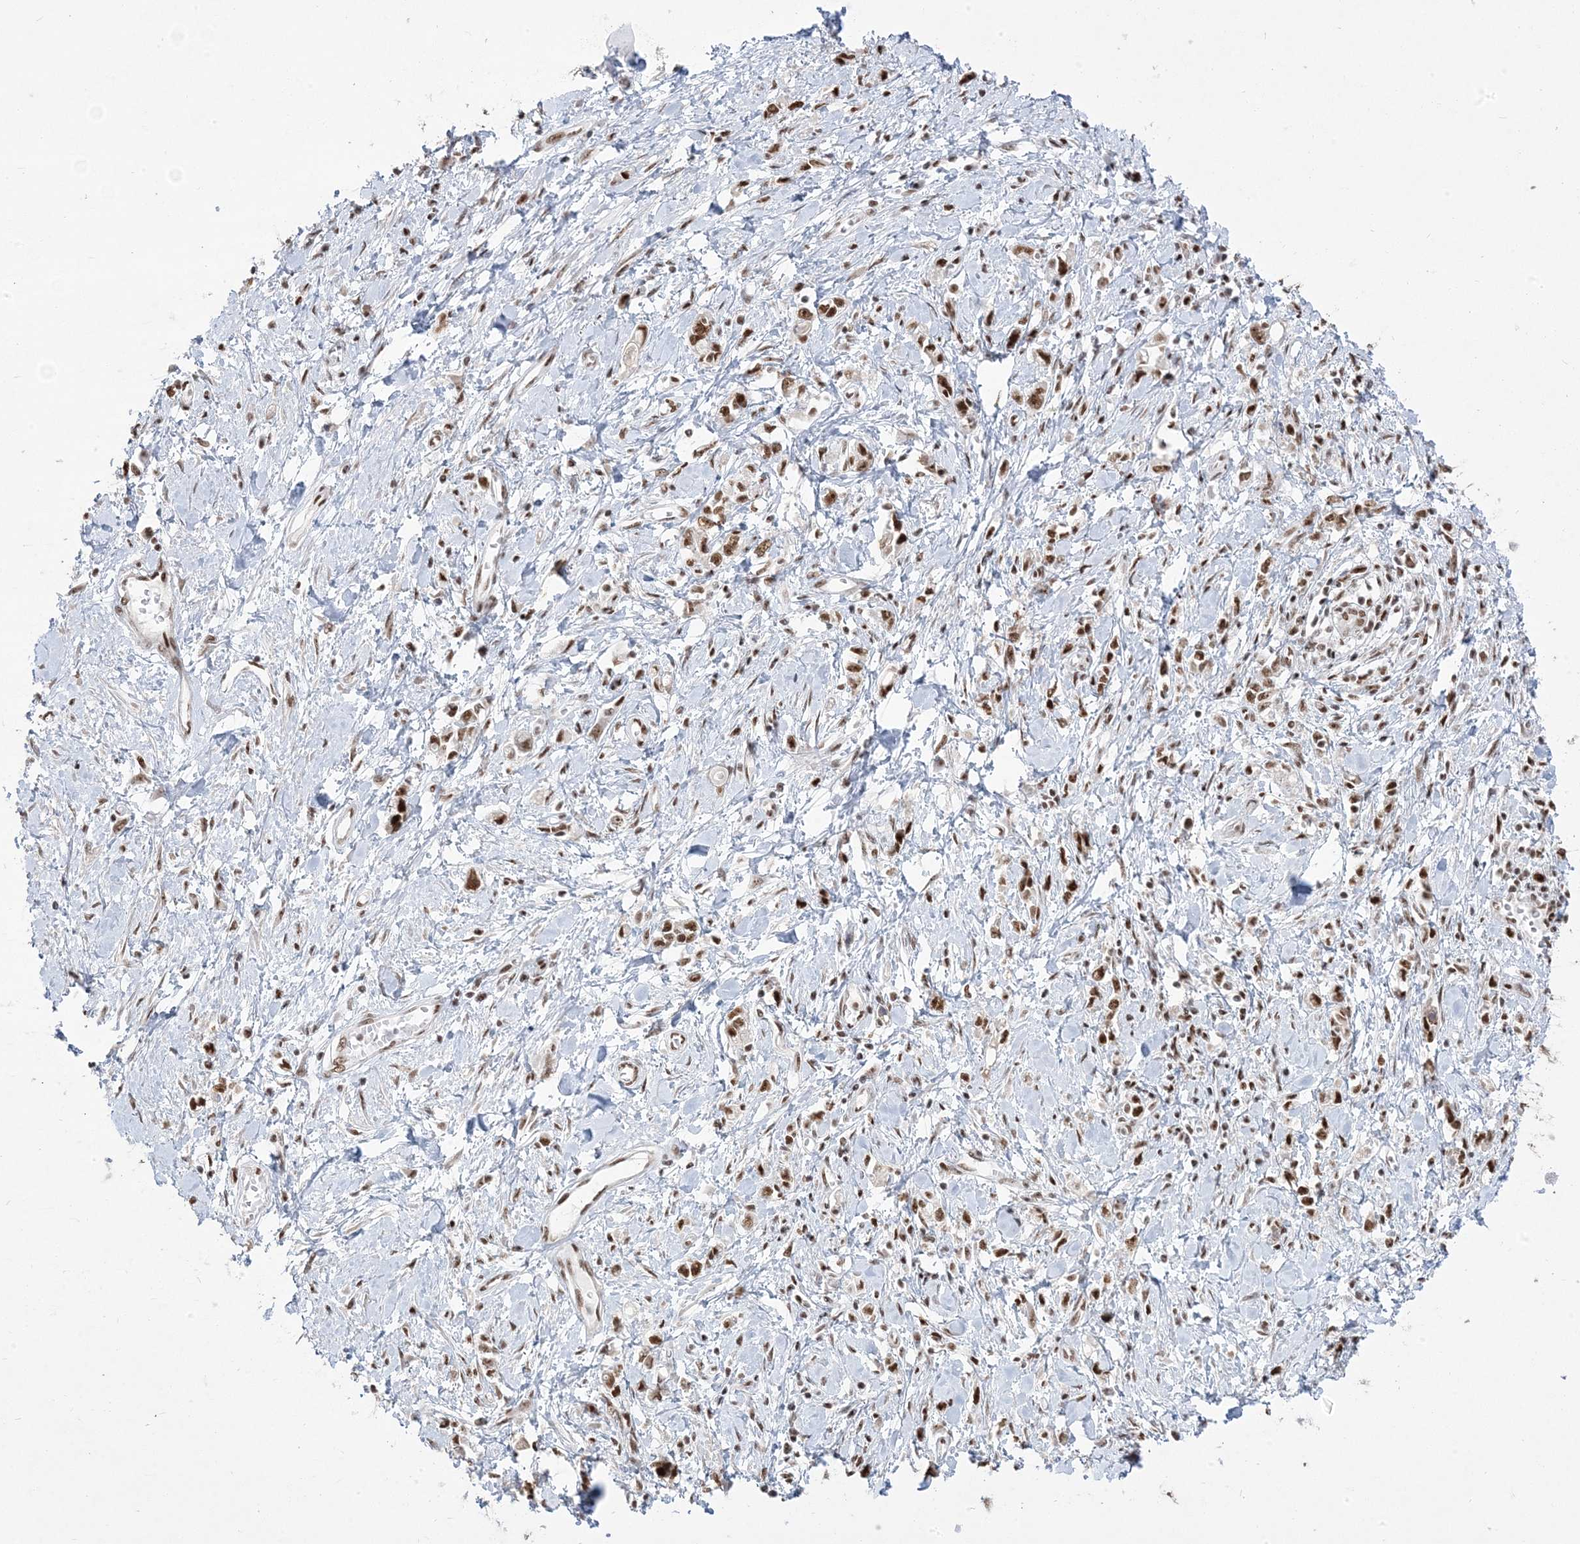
{"staining": {"intensity": "strong", "quantity": ">75%", "location": "nuclear"}, "tissue": "stomach cancer", "cell_type": "Tumor cells", "image_type": "cancer", "snomed": [{"axis": "morphology", "description": "Adenocarcinoma, NOS"}, {"axis": "topography", "description": "Stomach"}], "caption": "Protein staining by IHC shows strong nuclear expression in approximately >75% of tumor cells in stomach adenocarcinoma. The protein is stained brown, and the nuclei are stained in blue (DAB IHC with brightfield microscopy, high magnification).", "gene": "MTREX", "patient": {"sex": "female", "age": 76}}